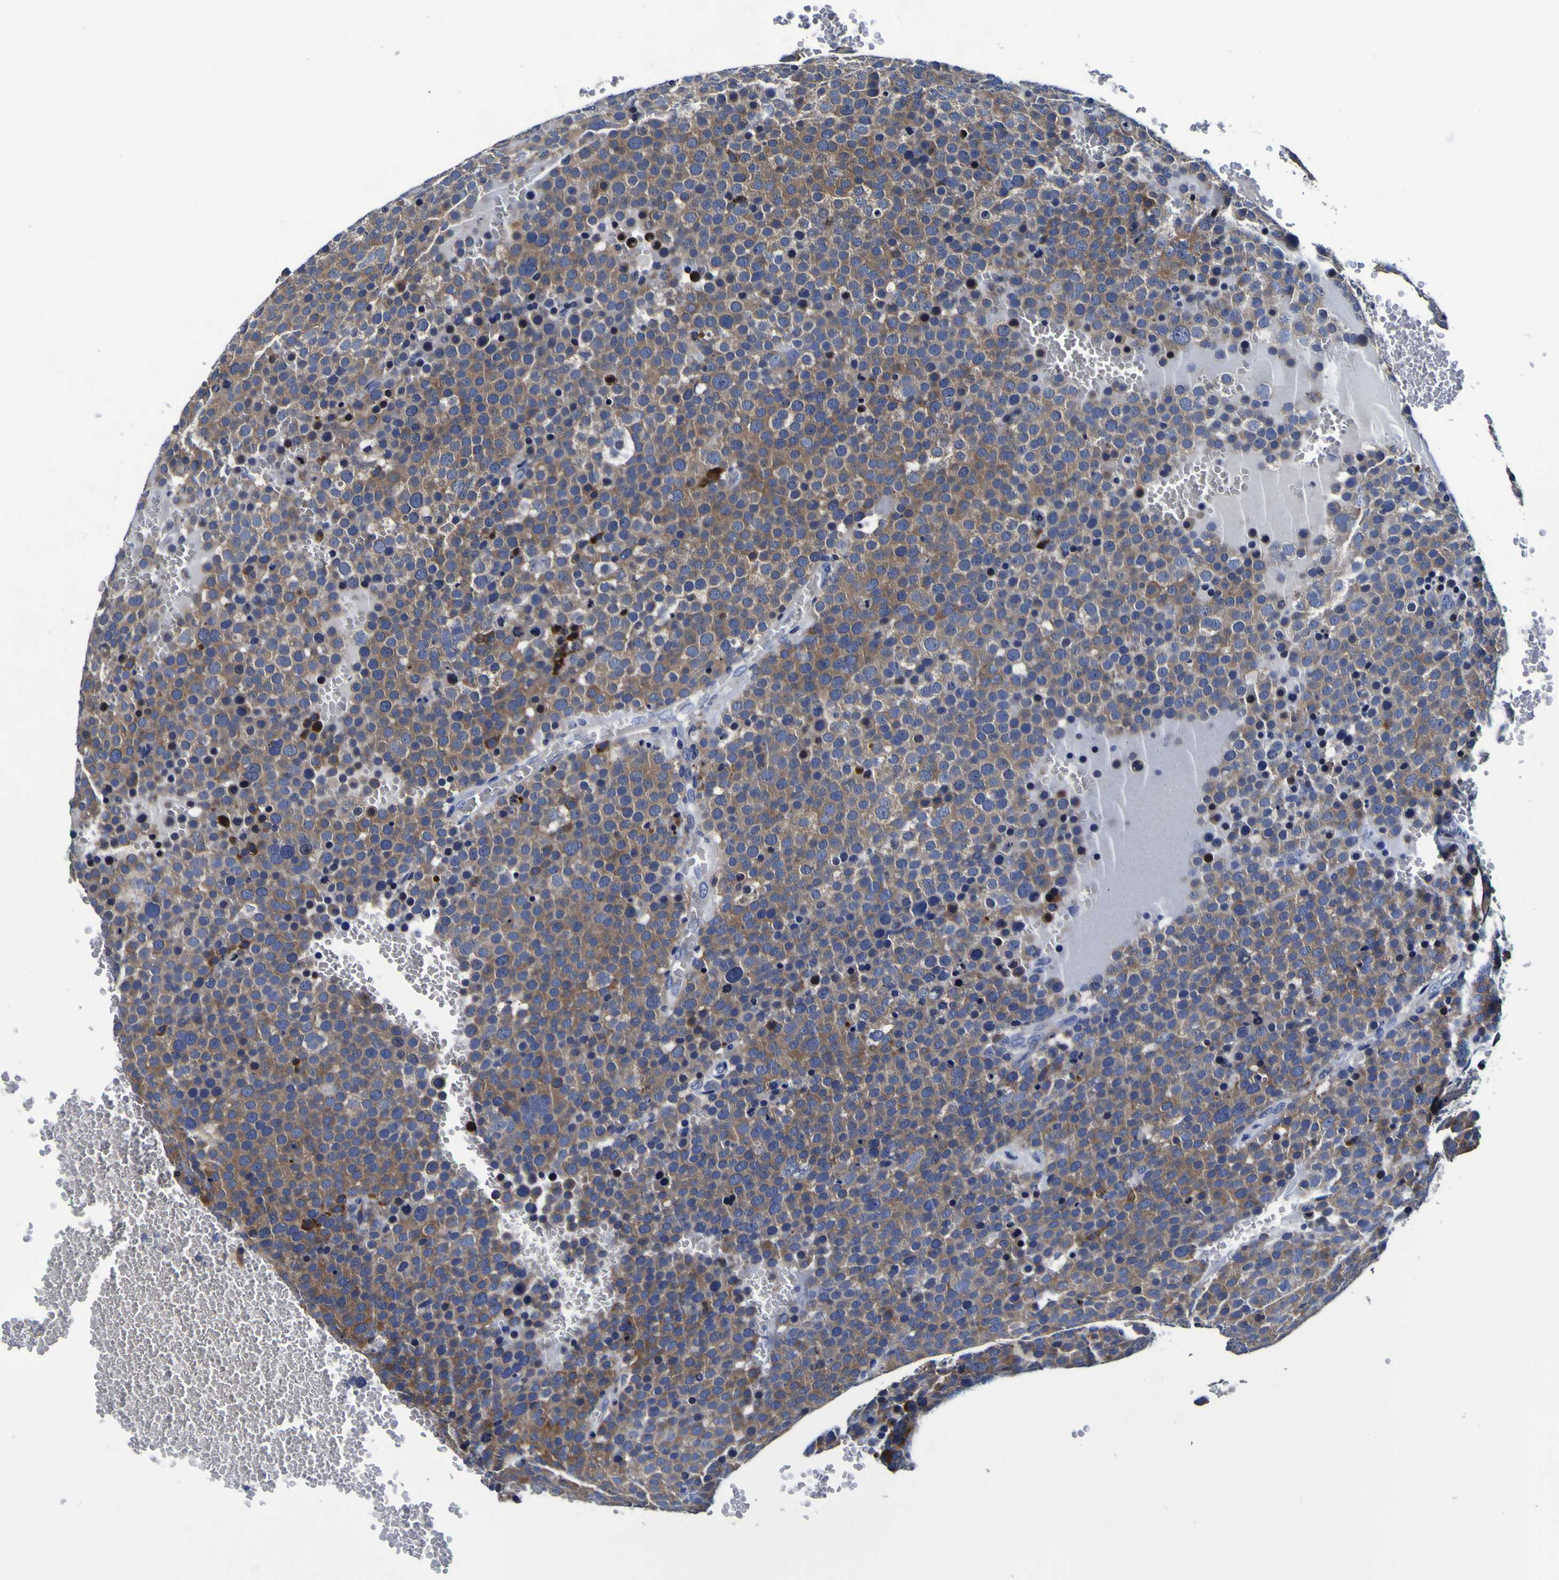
{"staining": {"intensity": "moderate", "quantity": ">75%", "location": "cytoplasmic/membranous"}, "tissue": "testis cancer", "cell_type": "Tumor cells", "image_type": "cancer", "snomed": [{"axis": "morphology", "description": "Seminoma, NOS"}, {"axis": "topography", "description": "Testis"}], "caption": "A brown stain labels moderate cytoplasmic/membranous staining of a protein in testis cancer tumor cells. The staining was performed using DAB (3,3'-diaminobenzidine) to visualize the protein expression in brown, while the nuclei were stained in blue with hematoxylin (Magnification: 20x).", "gene": "SORCS1", "patient": {"sex": "male", "age": 71}}